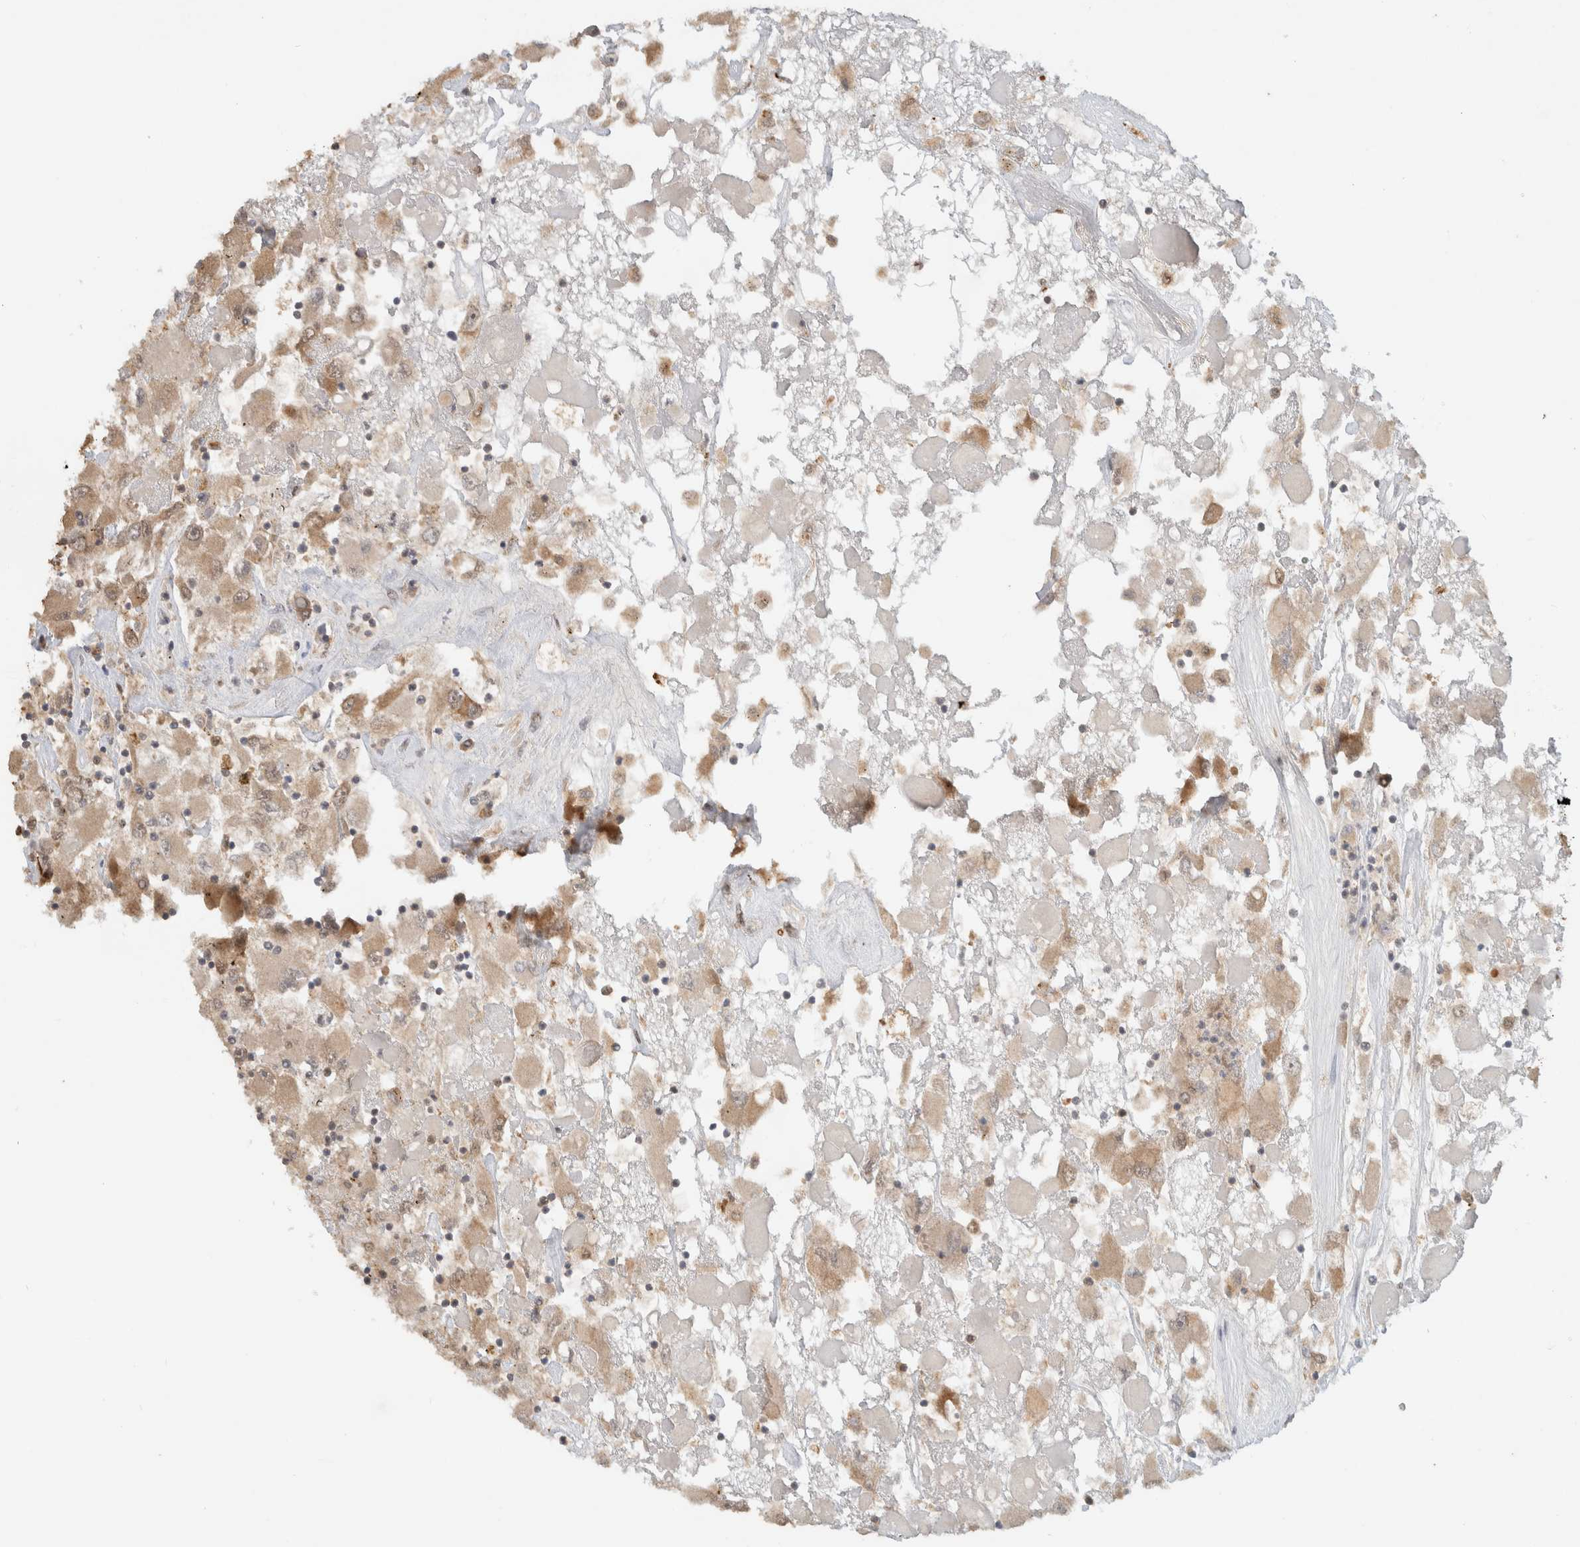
{"staining": {"intensity": "moderate", "quantity": ">75%", "location": "cytoplasmic/membranous"}, "tissue": "renal cancer", "cell_type": "Tumor cells", "image_type": "cancer", "snomed": [{"axis": "morphology", "description": "Adenocarcinoma, NOS"}, {"axis": "topography", "description": "Kidney"}], "caption": "The immunohistochemical stain shows moderate cytoplasmic/membranous staining in tumor cells of renal cancer tissue.", "gene": "CA13", "patient": {"sex": "female", "age": 52}}